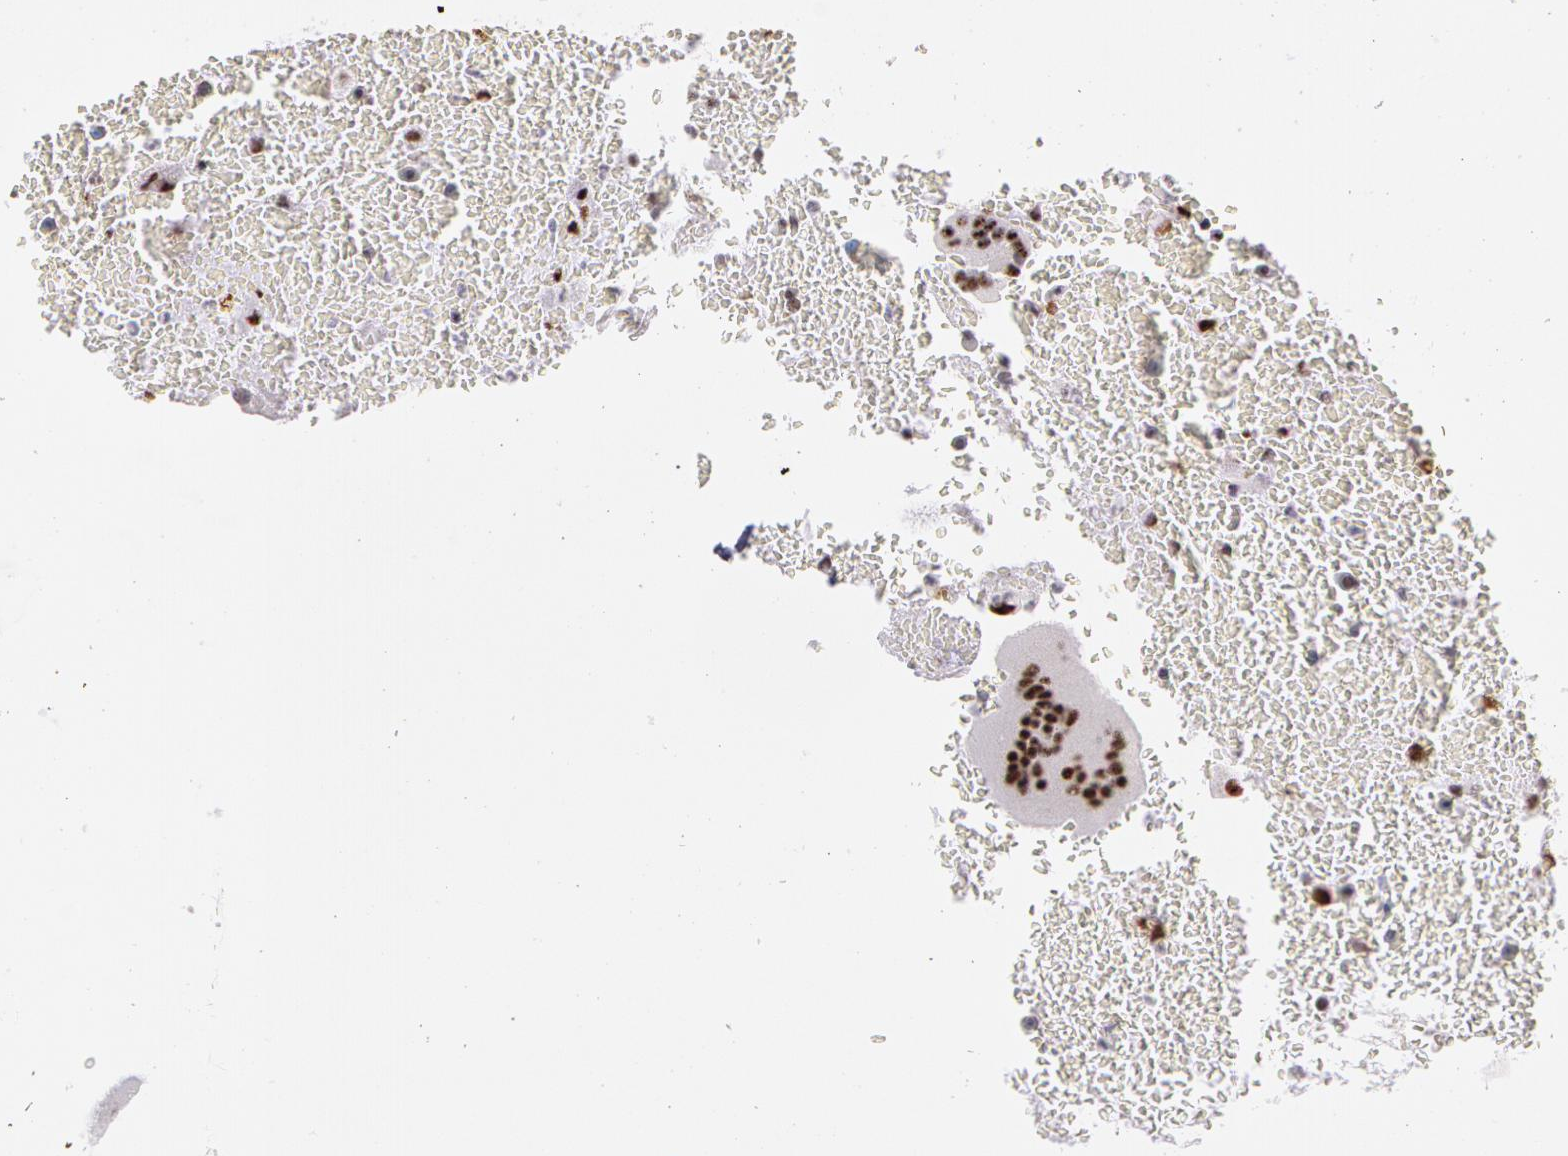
{"staining": {"intensity": "moderate", "quantity": ">75%", "location": "nuclear"}, "tissue": "placenta", "cell_type": "Decidual cells", "image_type": "normal", "snomed": [{"axis": "morphology", "description": "Normal tissue, NOS"}, {"axis": "topography", "description": "Placenta"}], "caption": "The immunohistochemical stain shows moderate nuclear staining in decidual cells of unremarkable placenta. The staining was performed using DAB to visualize the protein expression in brown, while the nuclei were stained in blue with hematoxylin (Magnification: 20x).", "gene": "PNN", "patient": {"sex": "female", "age": 35}}